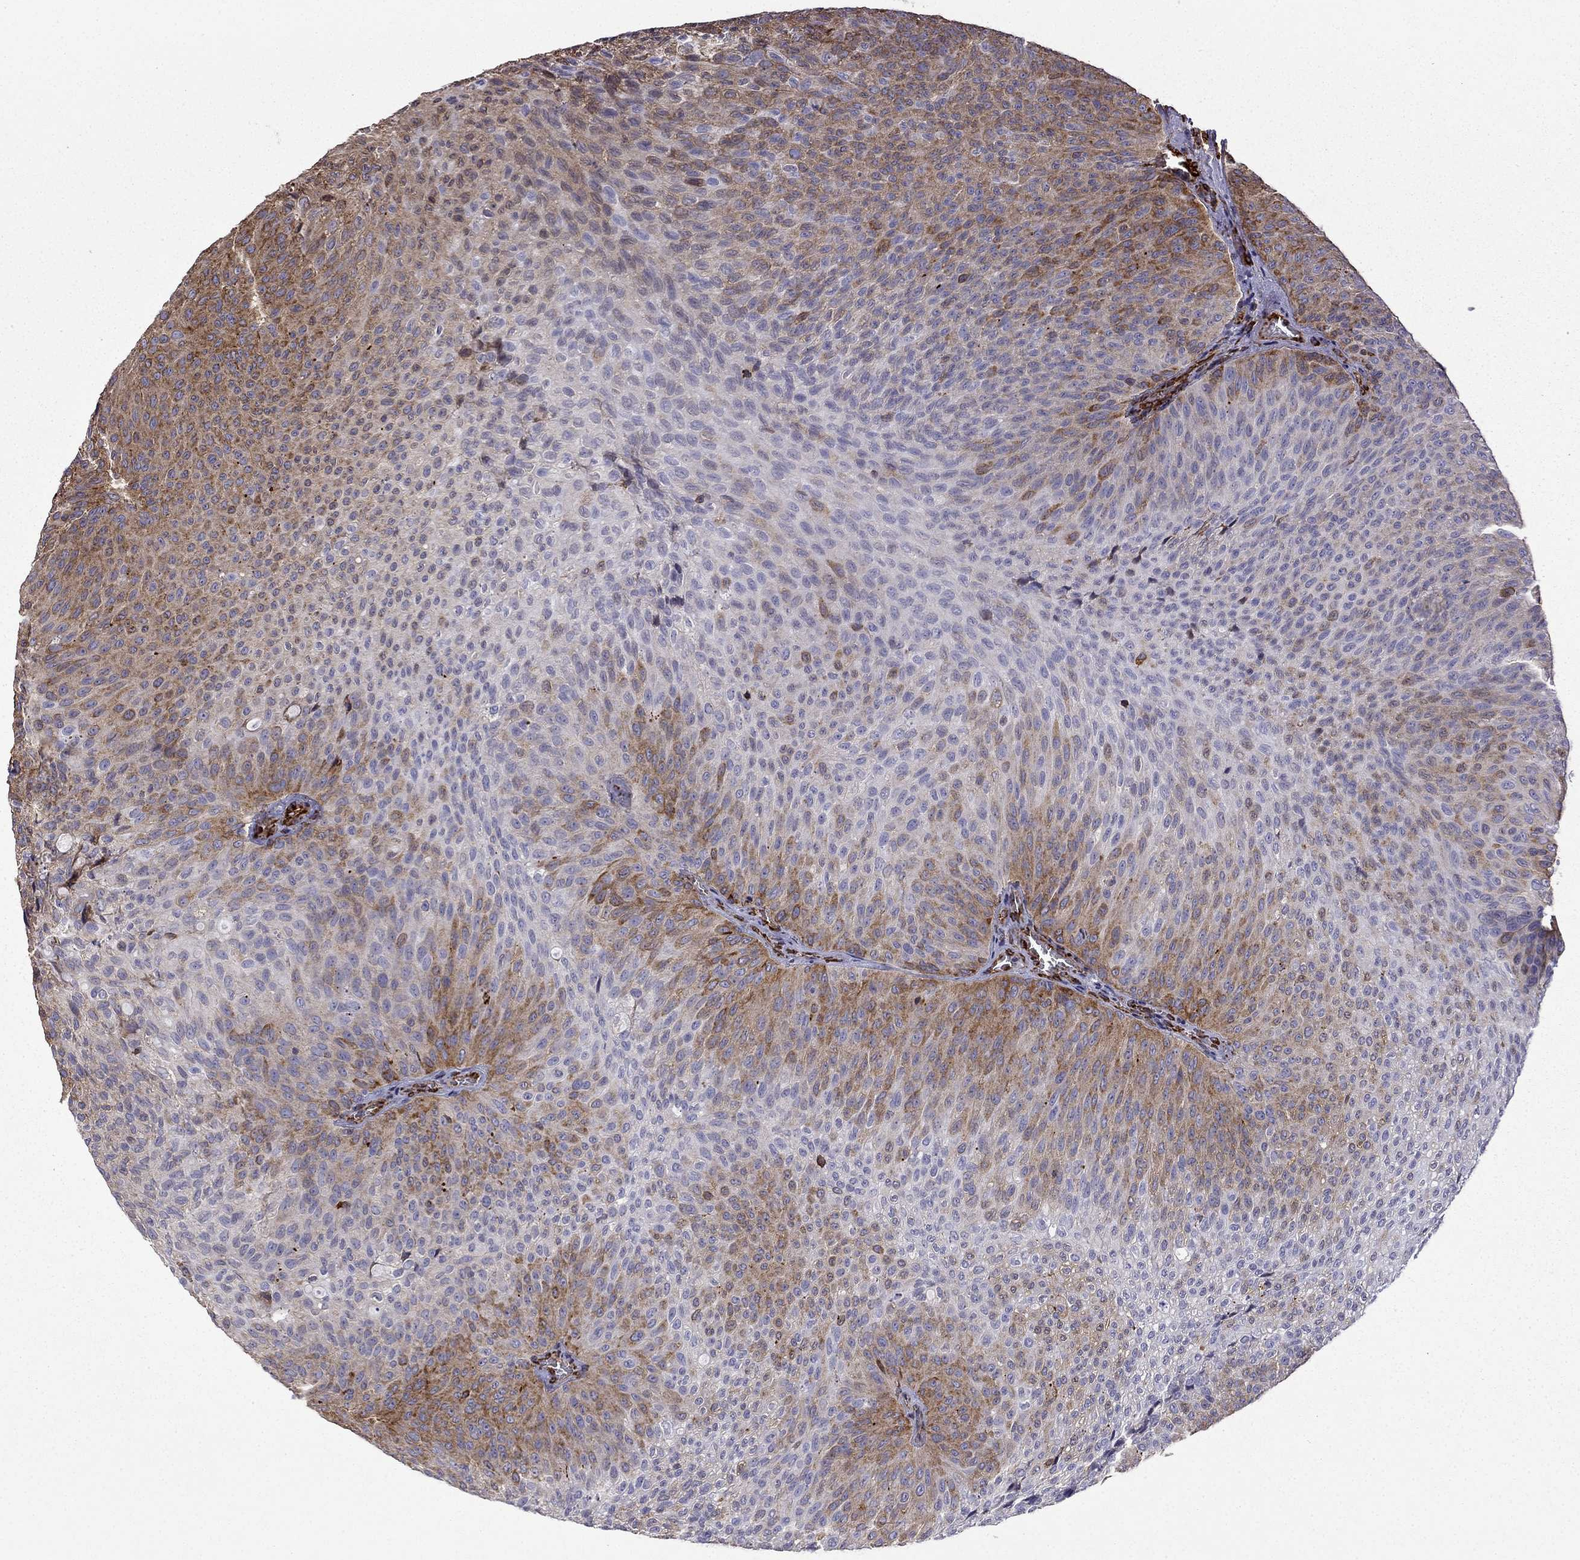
{"staining": {"intensity": "moderate", "quantity": "25%-75%", "location": "cytoplasmic/membranous"}, "tissue": "urothelial cancer", "cell_type": "Tumor cells", "image_type": "cancer", "snomed": [{"axis": "morphology", "description": "Urothelial carcinoma, Low grade"}, {"axis": "topography", "description": "Urinary bladder"}], "caption": "Tumor cells reveal medium levels of moderate cytoplasmic/membranous staining in approximately 25%-75% of cells in human urothelial carcinoma (low-grade).", "gene": "MAP4", "patient": {"sex": "male", "age": 78}}